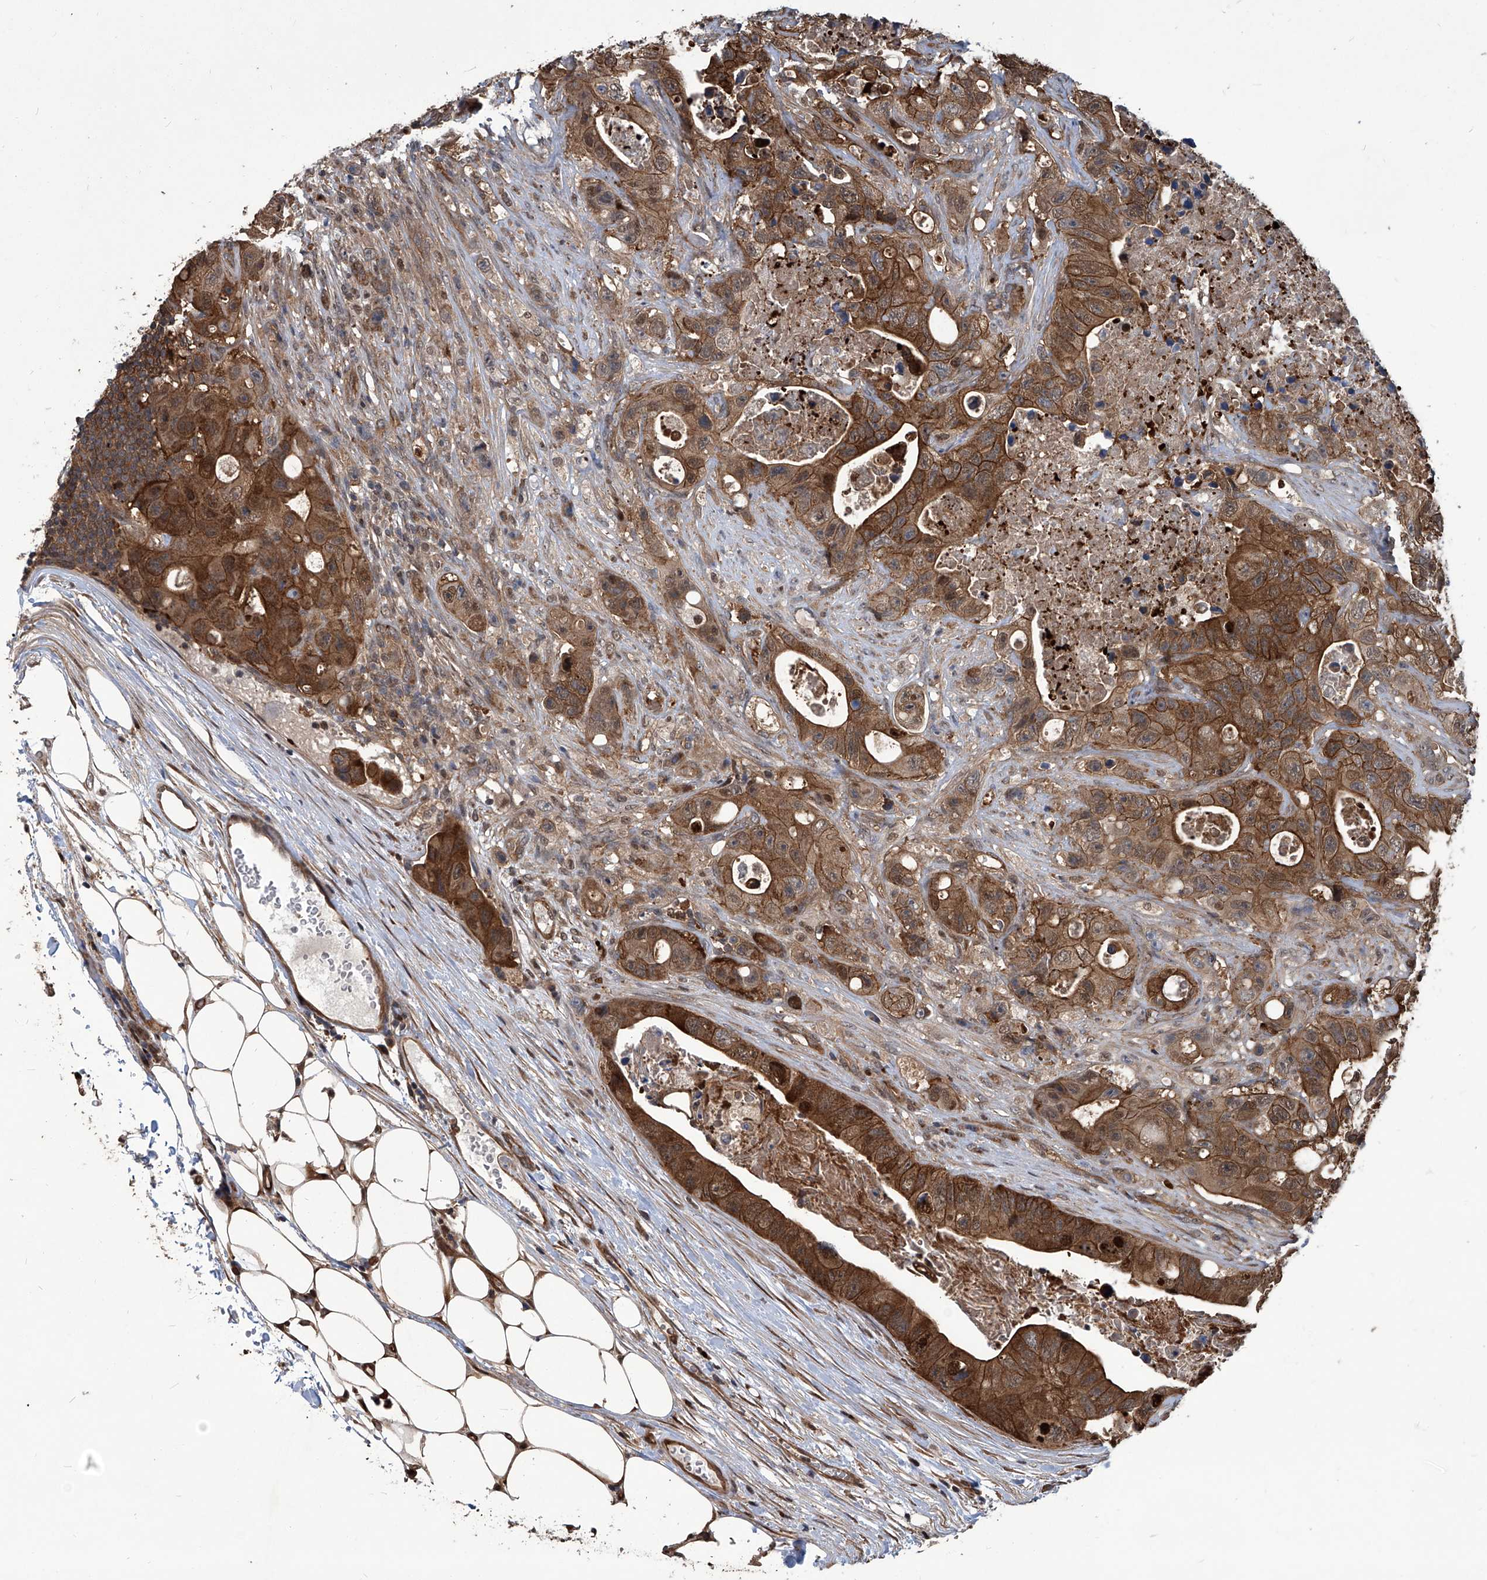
{"staining": {"intensity": "strong", "quantity": ">75%", "location": "cytoplasmic/membranous"}, "tissue": "colorectal cancer", "cell_type": "Tumor cells", "image_type": "cancer", "snomed": [{"axis": "morphology", "description": "Adenocarcinoma, NOS"}, {"axis": "topography", "description": "Colon"}], "caption": "The histopathology image displays immunohistochemical staining of colorectal adenocarcinoma. There is strong cytoplasmic/membranous positivity is appreciated in approximately >75% of tumor cells. (DAB = brown stain, brightfield microscopy at high magnification).", "gene": "PSMB1", "patient": {"sex": "female", "age": 46}}